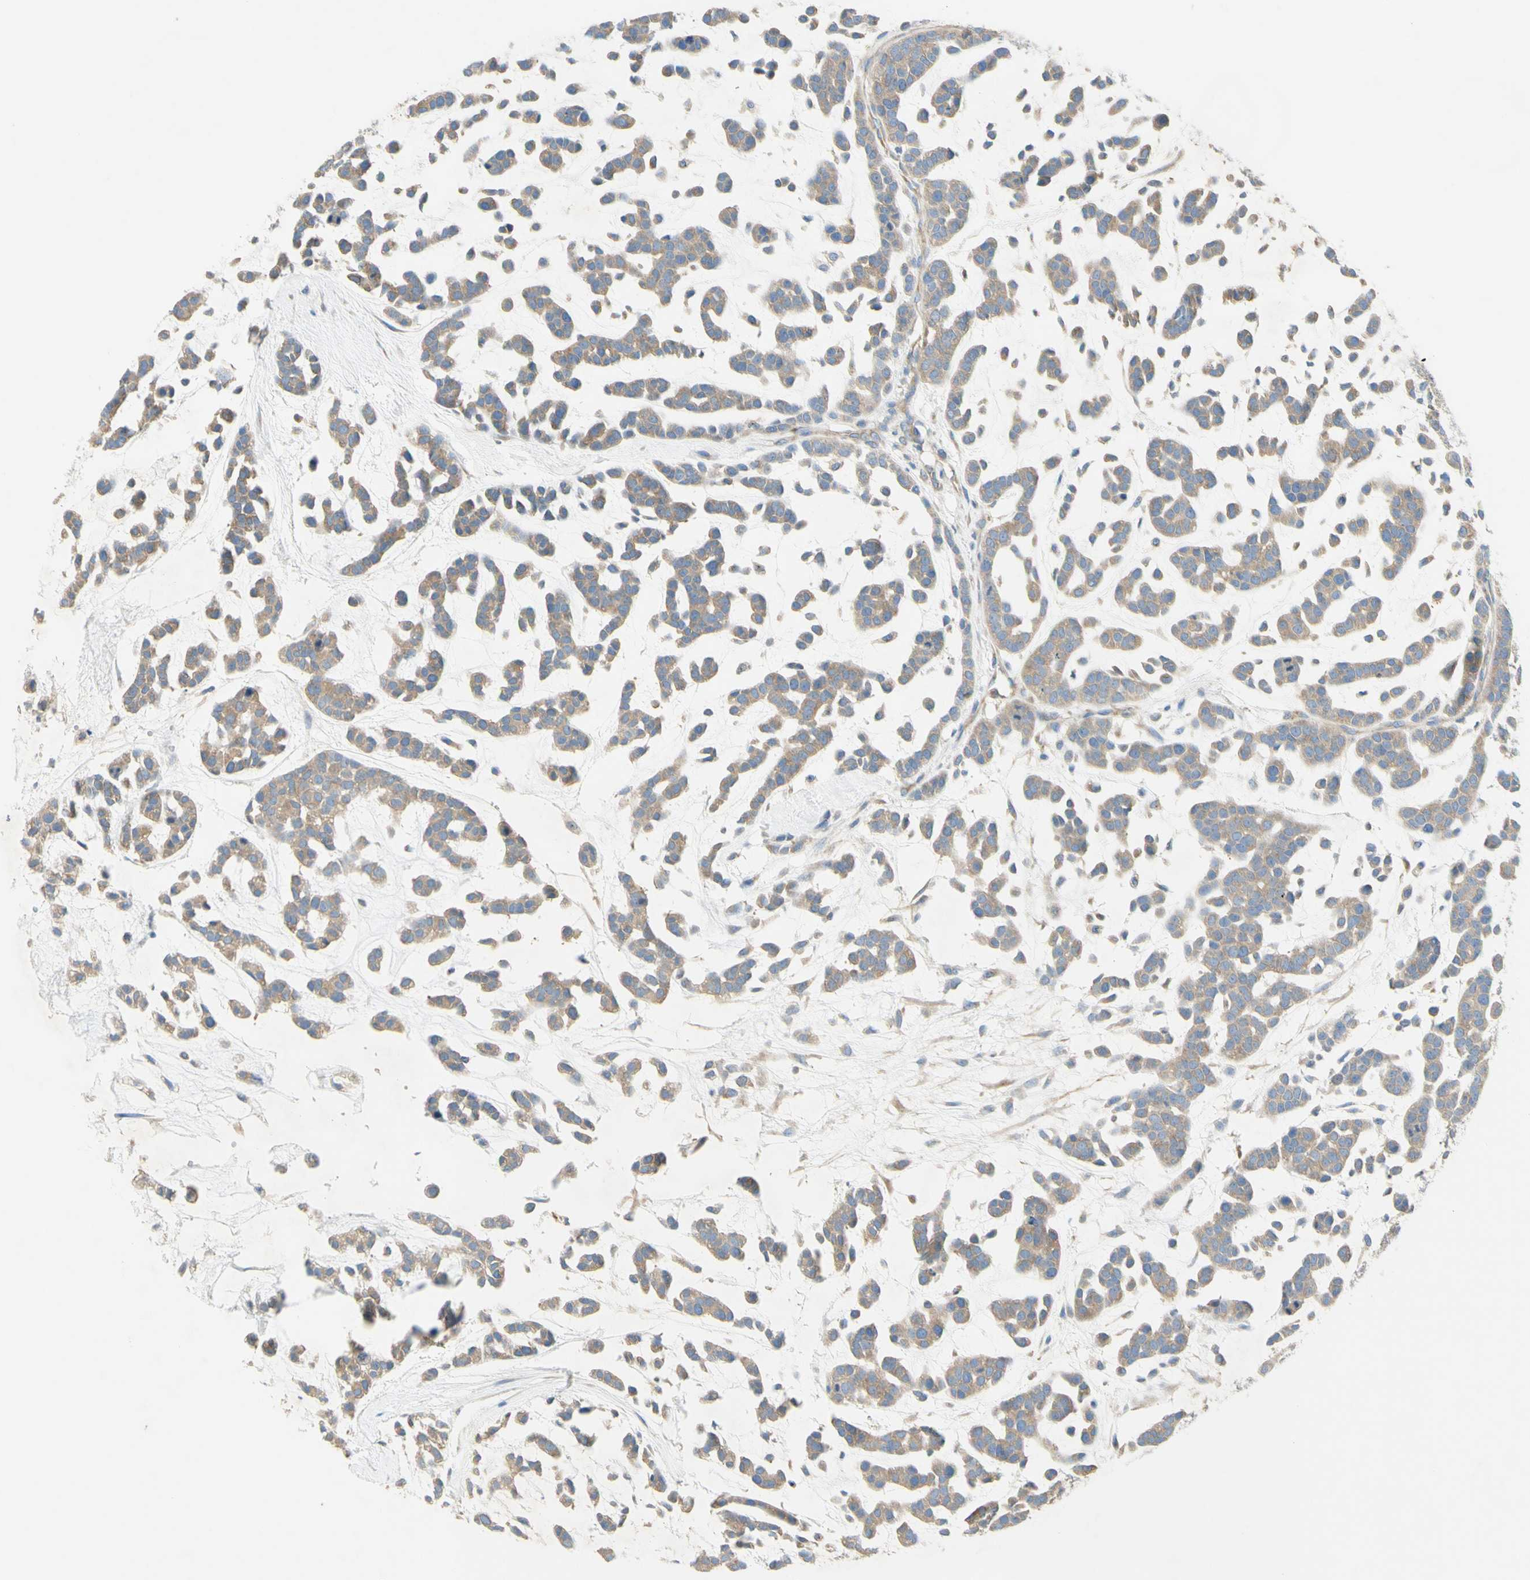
{"staining": {"intensity": "weak", "quantity": ">75%", "location": "cytoplasmic/membranous"}, "tissue": "head and neck cancer", "cell_type": "Tumor cells", "image_type": "cancer", "snomed": [{"axis": "morphology", "description": "Adenocarcinoma, NOS"}, {"axis": "morphology", "description": "Adenoma, NOS"}, {"axis": "topography", "description": "Head-Neck"}], "caption": "IHC of human head and neck cancer shows low levels of weak cytoplasmic/membranous positivity in about >75% of tumor cells.", "gene": "DYNC1H1", "patient": {"sex": "female", "age": 55}}